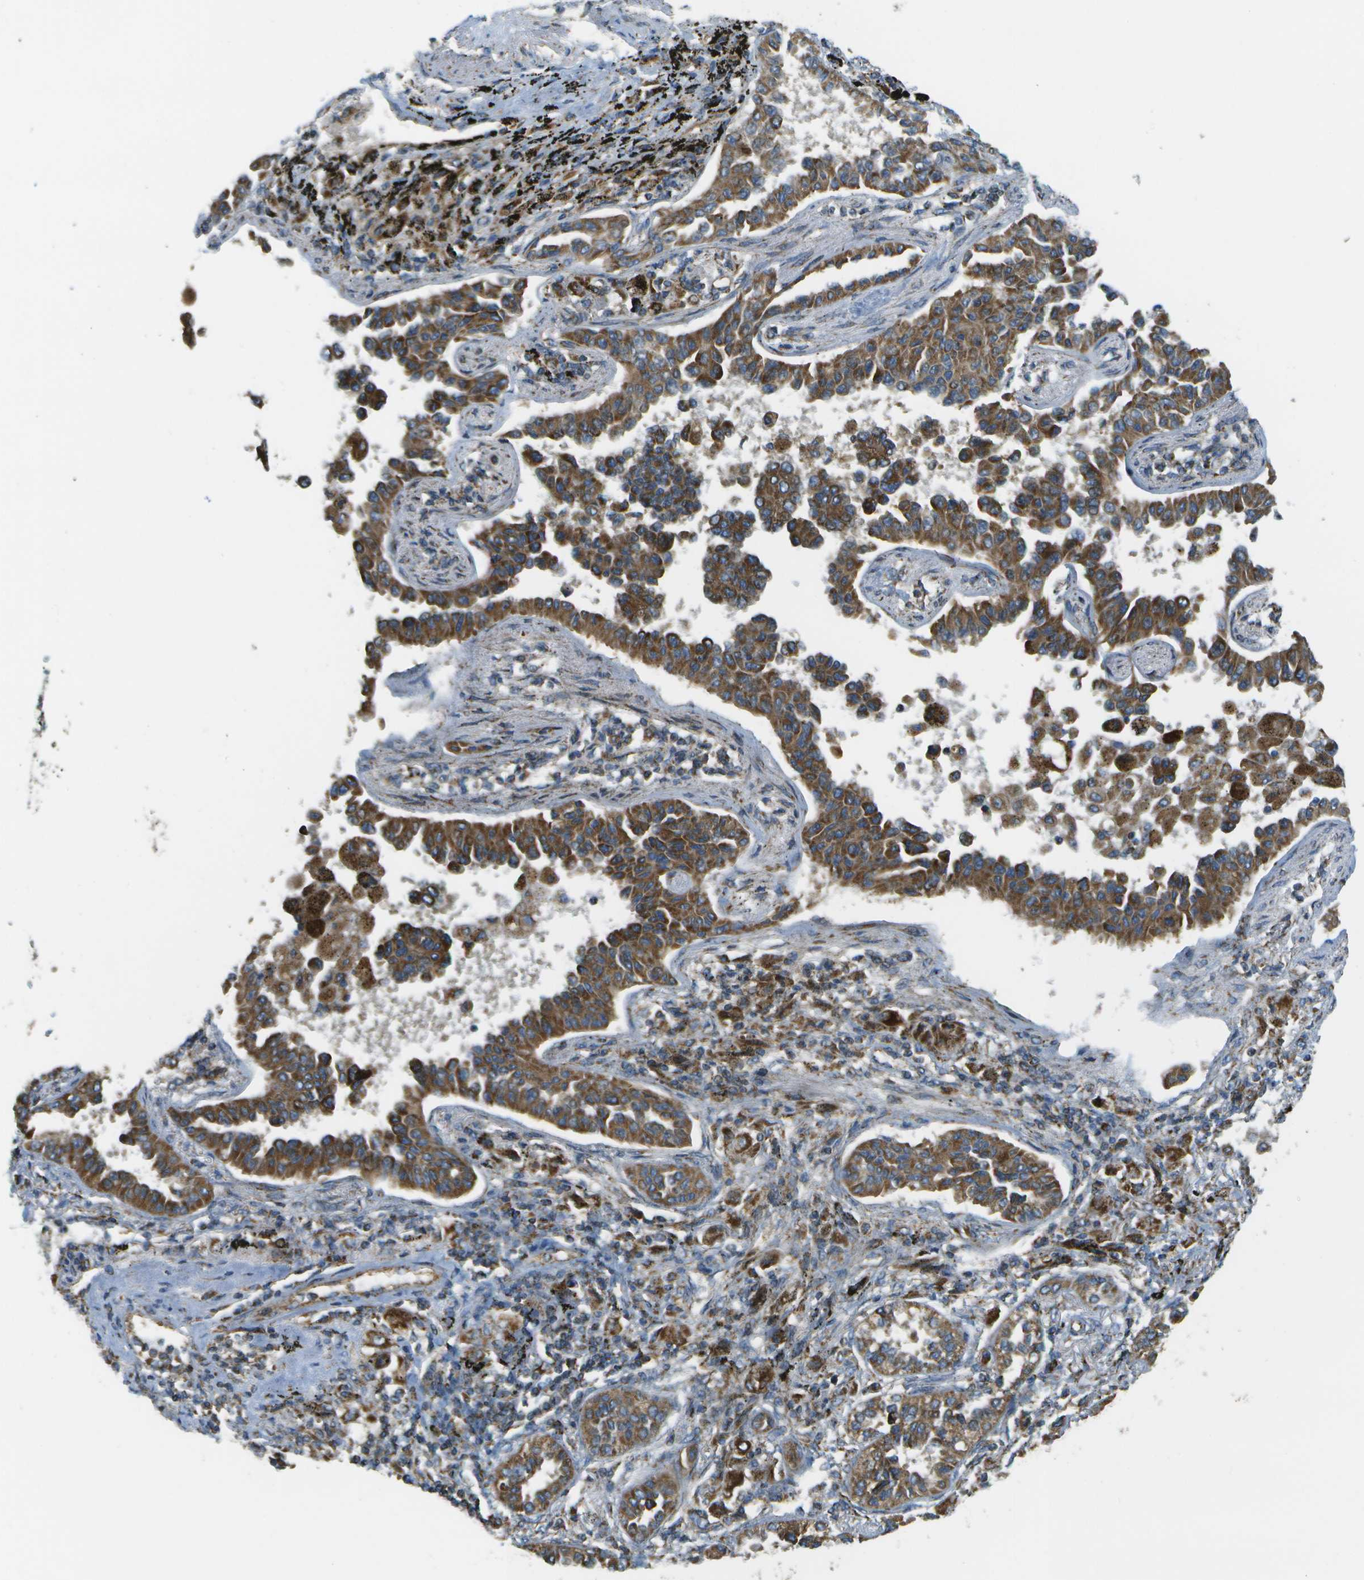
{"staining": {"intensity": "strong", "quantity": ">75%", "location": "cytoplasmic/membranous"}, "tissue": "lung cancer", "cell_type": "Tumor cells", "image_type": "cancer", "snomed": [{"axis": "morphology", "description": "Normal tissue, NOS"}, {"axis": "morphology", "description": "Adenocarcinoma, NOS"}, {"axis": "topography", "description": "Lung"}], "caption": "A micrograph of human lung adenocarcinoma stained for a protein demonstrates strong cytoplasmic/membranous brown staining in tumor cells. Nuclei are stained in blue.", "gene": "NRK", "patient": {"sex": "male", "age": 59}}